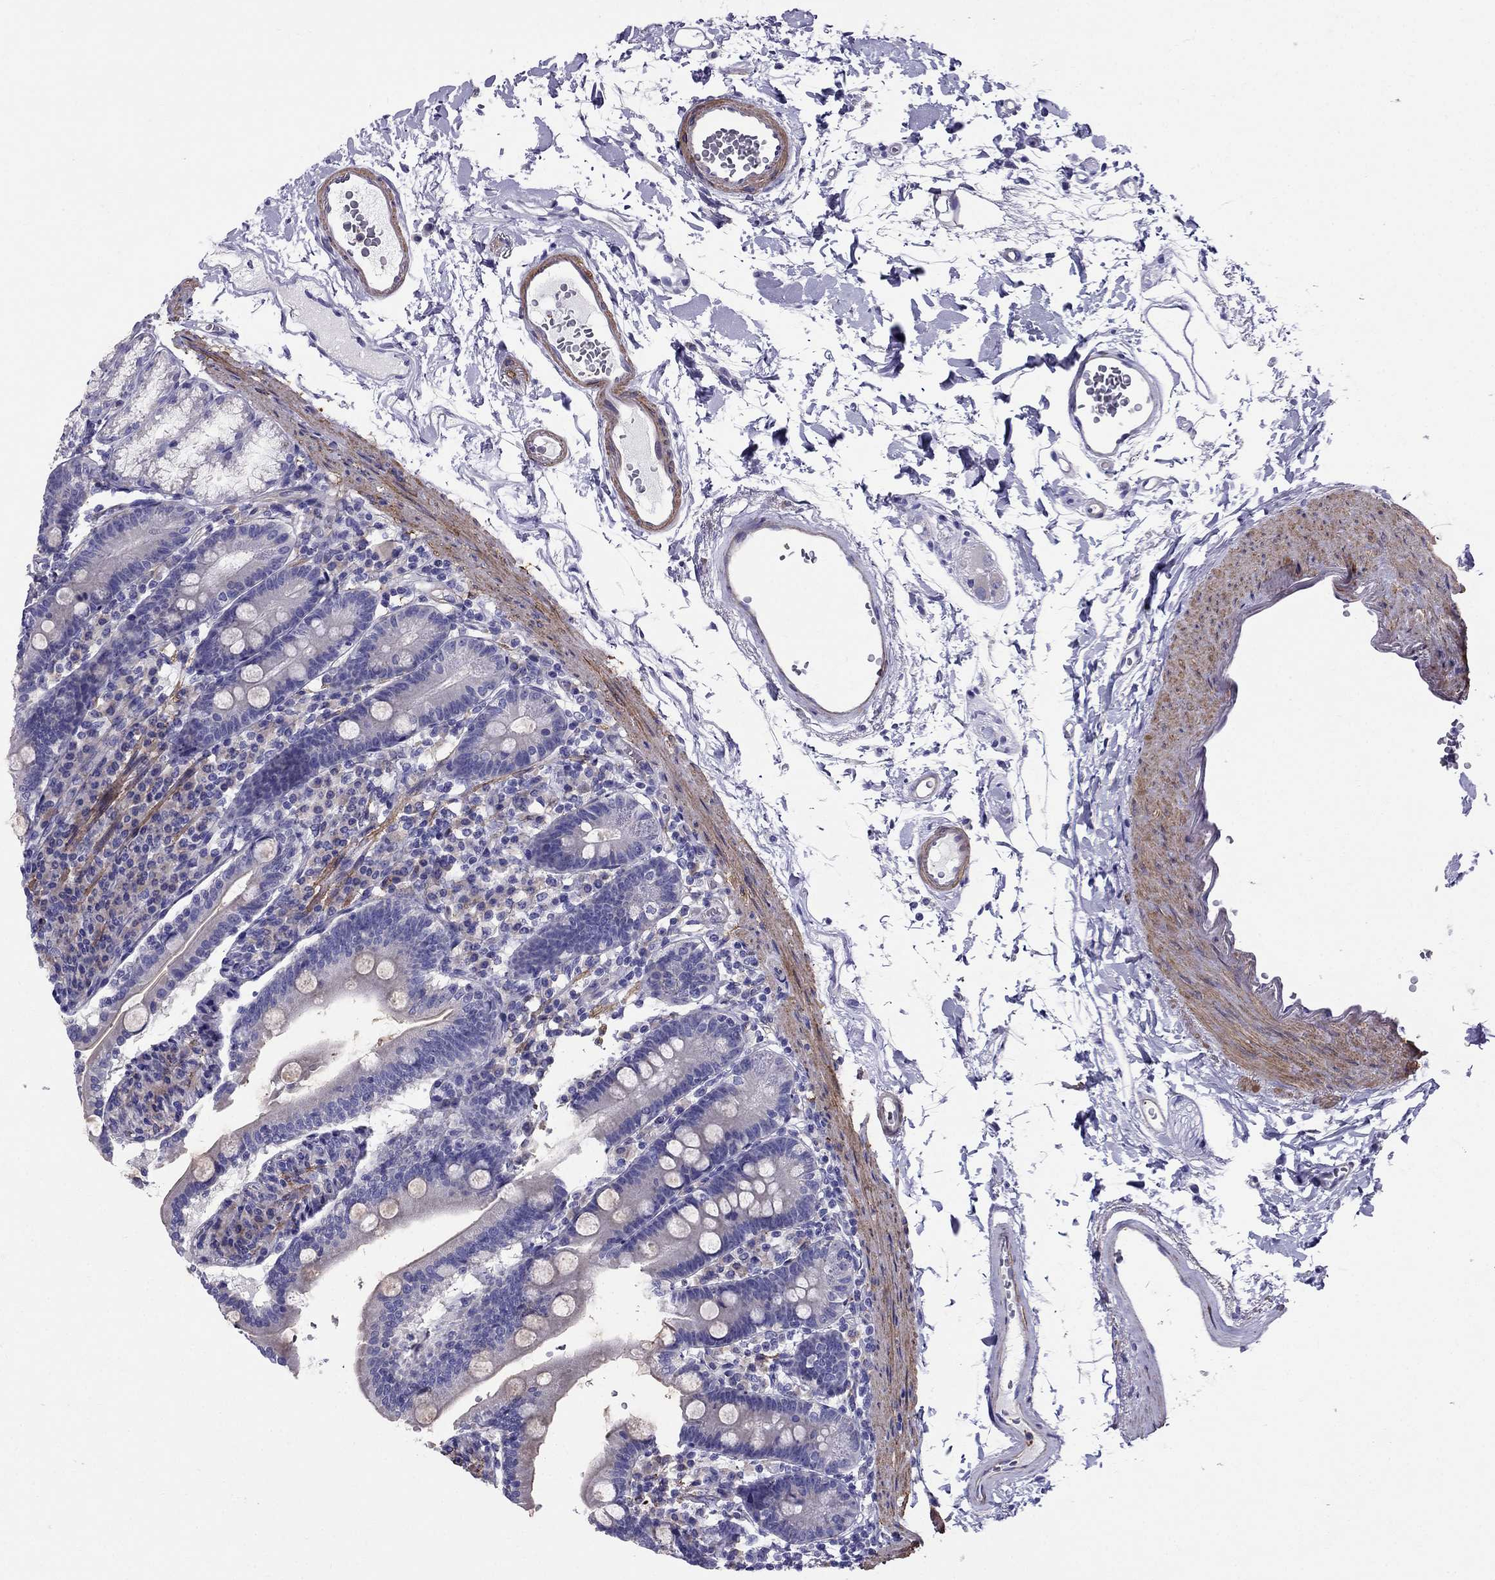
{"staining": {"intensity": "moderate", "quantity": "<25%", "location": "cytoplasmic/membranous"}, "tissue": "duodenum", "cell_type": "Glandular cells", "image_type": "normal", "snomed": [{"axis": "morphology", "description": "Normal tissue, NOS"}, {"axis": "topography", "description": "Duodenum"}], "caption": "High-power microscopy captured an IHC image of benign duodenum, revealing moderate cytoplasmic/membranous positivity in approximately <25% of glandular cells. Ihc stains the protein in brown and the nuclei are stained blue.", "gene": "GPR50", "patient": {"sex": "female", "age": 67}}